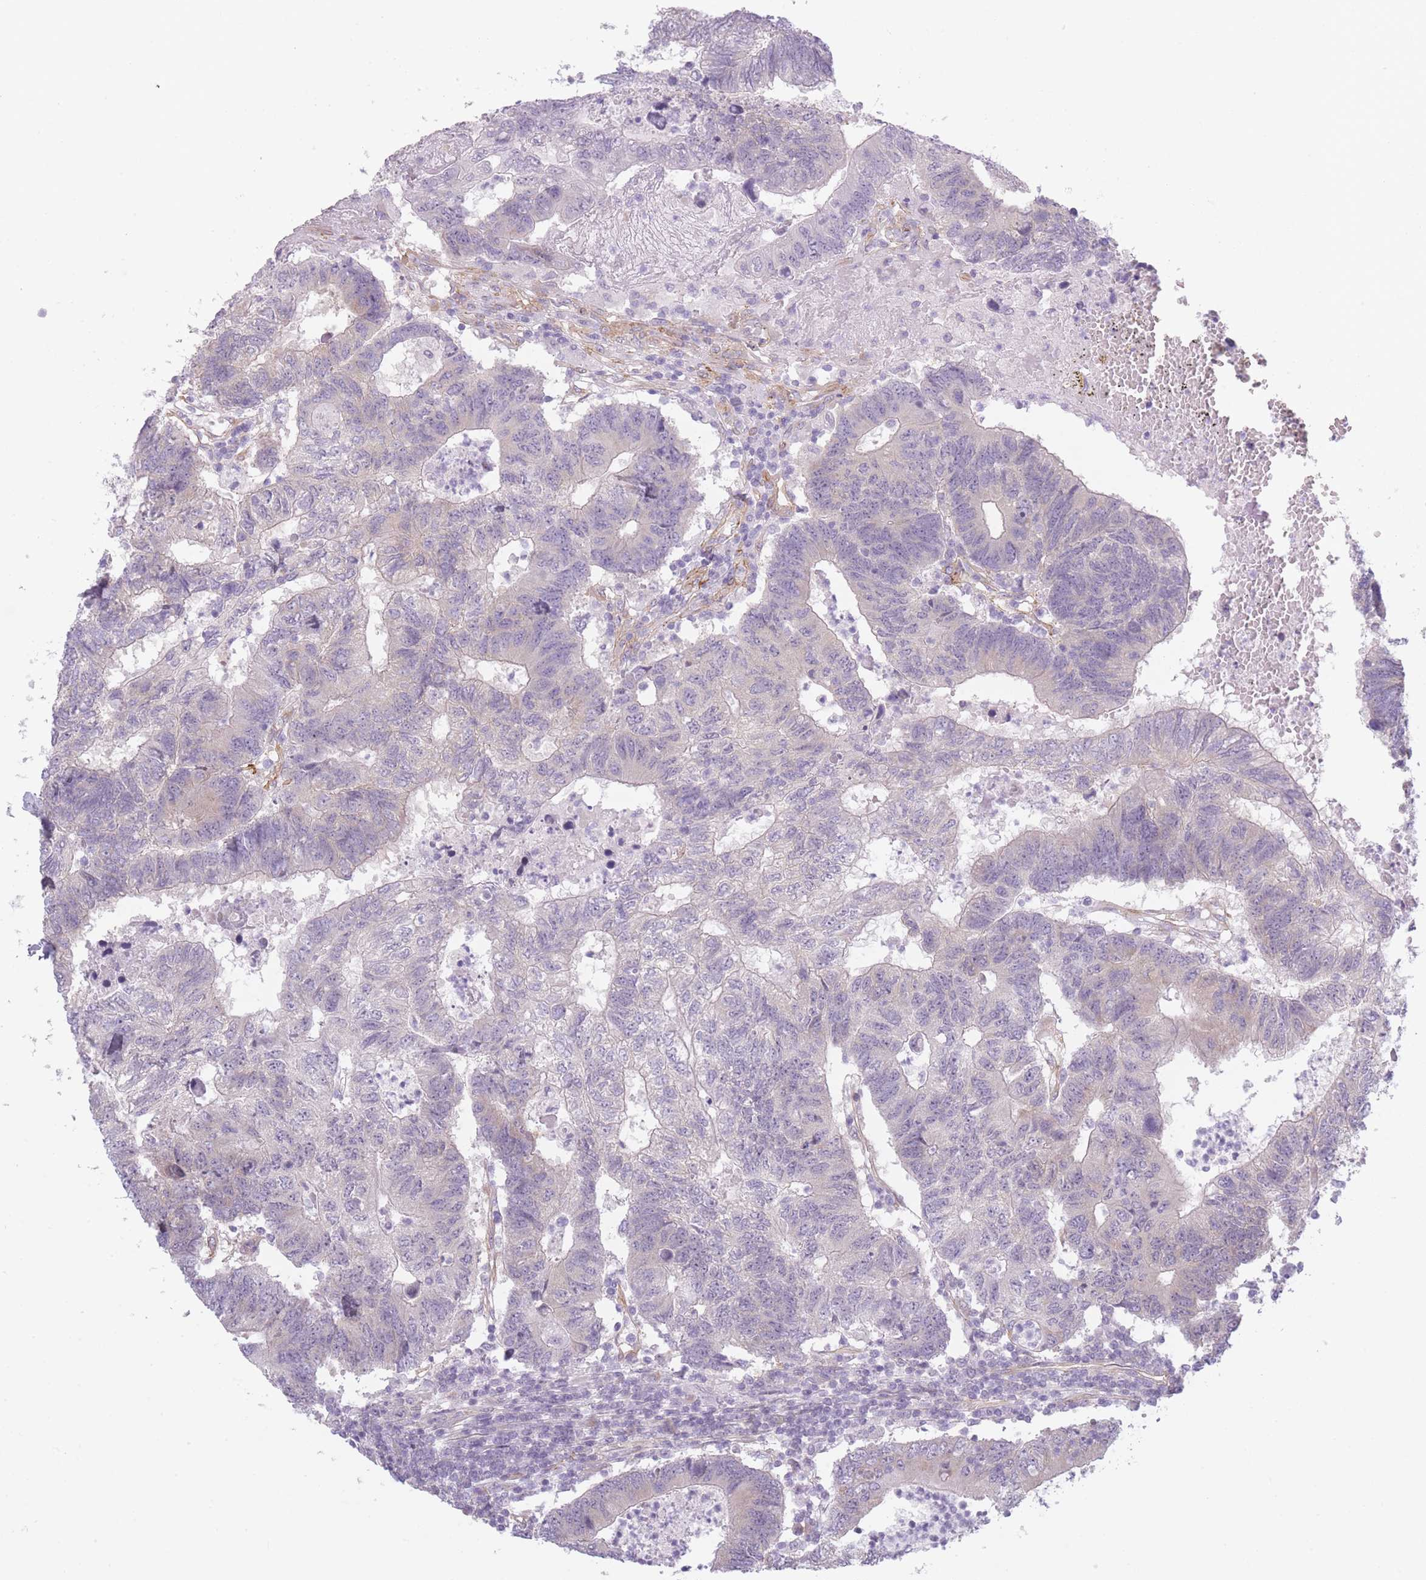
{"staining": {"intensity": "negative", "quantity": "none", "location": "none"}, "tissue": "colorectal cancer", "cell_type": "Tumor cells", "image_type": "cancer", "snomed": [{"axis": "morphology", "description": "Adenocarcinoma, NOS"}, {"axis": "topography", "description": "Colon"}], "caption": "Colorectal cancer (adenocarcinoma) was stained to show a protein in brown. There is no significant expression in tumor cells.", "gene": "OR6B3", "patient": {"sex": "female", "age": 48}}